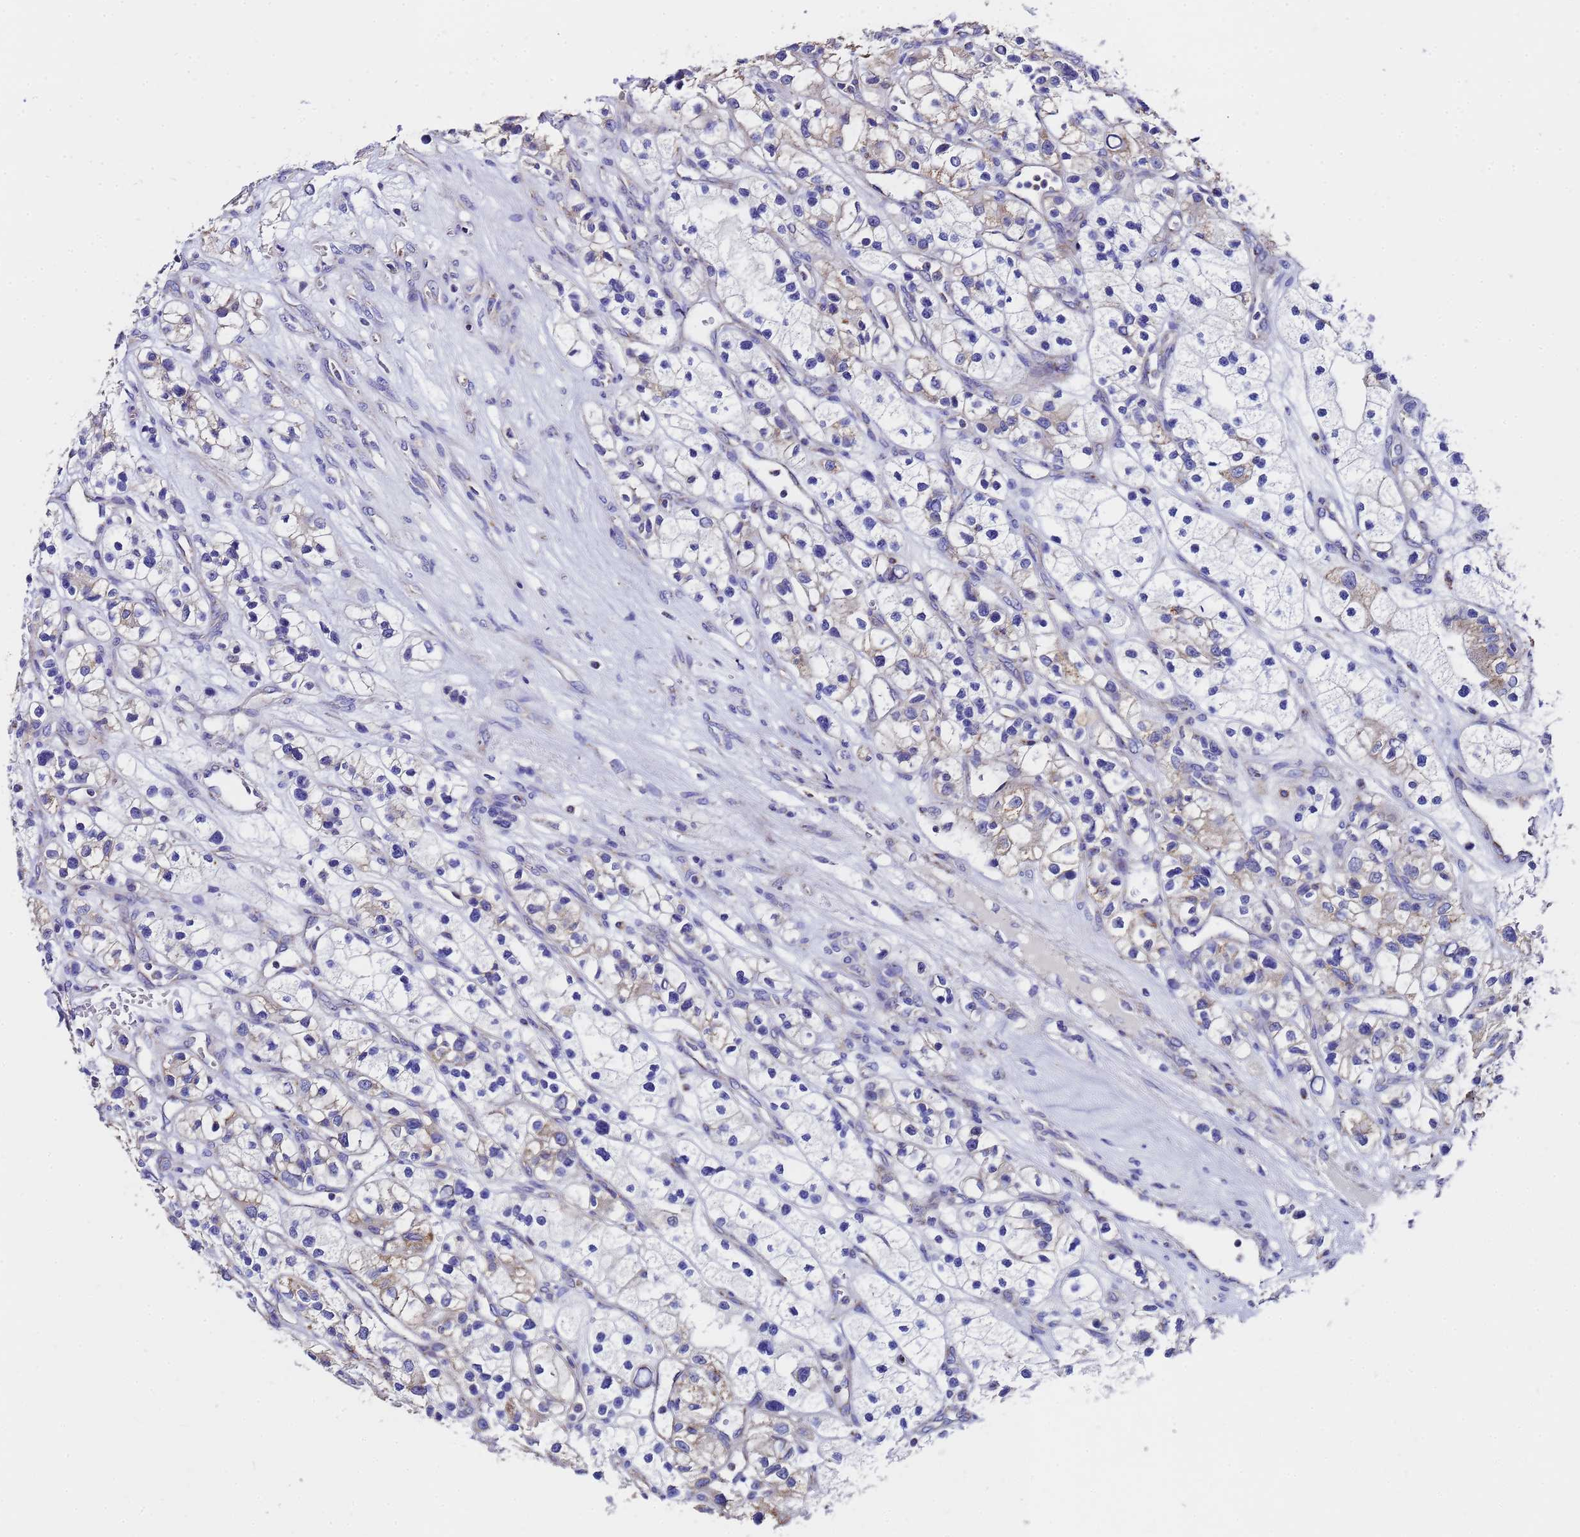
{"staining": {"intensity": "weak", "quantity": "25%-75%", "location": "cytoplasmic/membranous"}, "tissue": "renal cancer", "cell_type": "Tumor cells", "image_type": "cancer", "snomed": [{"axis": "morphology", "description": "Adenocarcinoma, NOS"}, {"axis": "topography", "description": "Kidney"}], "caption": "Human renal cancer (adenocarcinoma) stained for a protein (brown) displays weak cytoplasmic/membranous positive positivity in approximately 25%-75% of tumor cells.", "gene": "MRPS12", "patient": {"sex": "female", "age": 57}}